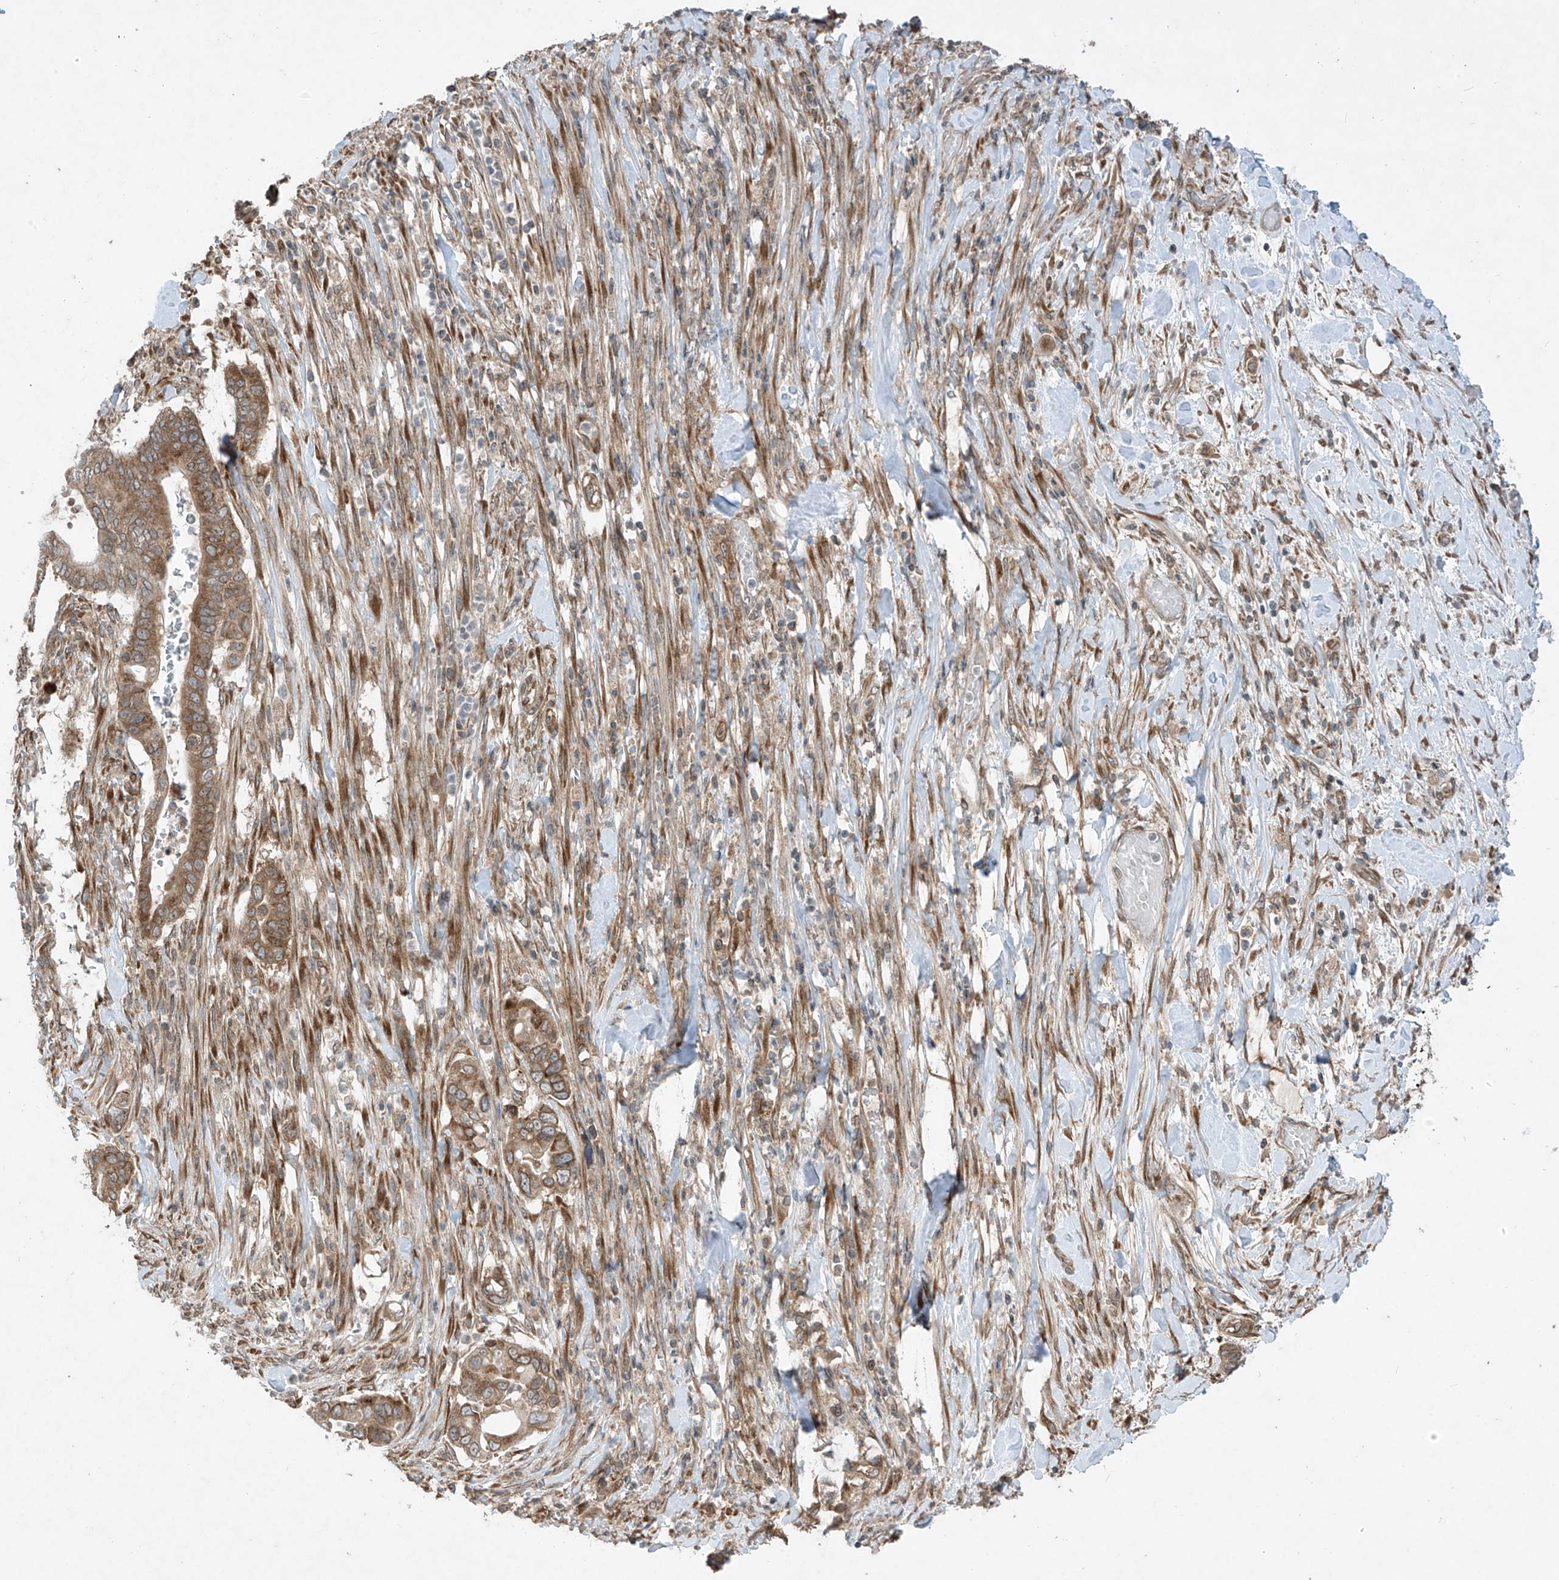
{"staining": {"intensity": "moderate", "quantity": ">75%", "location": "cytoplasmic/membranous"}, "tissue": "pancreatic cancer", "cell_type": "Tumor cells", "image_type": "cancer", "snomed": [{"axis": "morphology", "description": "Adenocarcinoma, NOS"}, {"axis": "topography", "description": "Pancreas"}], "caption": "The image demonstrates a brown stain indicating the presence of a protein in the cytoplasmic/membranous of tumor cells in pancreatic cancer (adenocarcinoma).", "gene": "RPL34", "patient": {"sex": "male", "age": 68}}